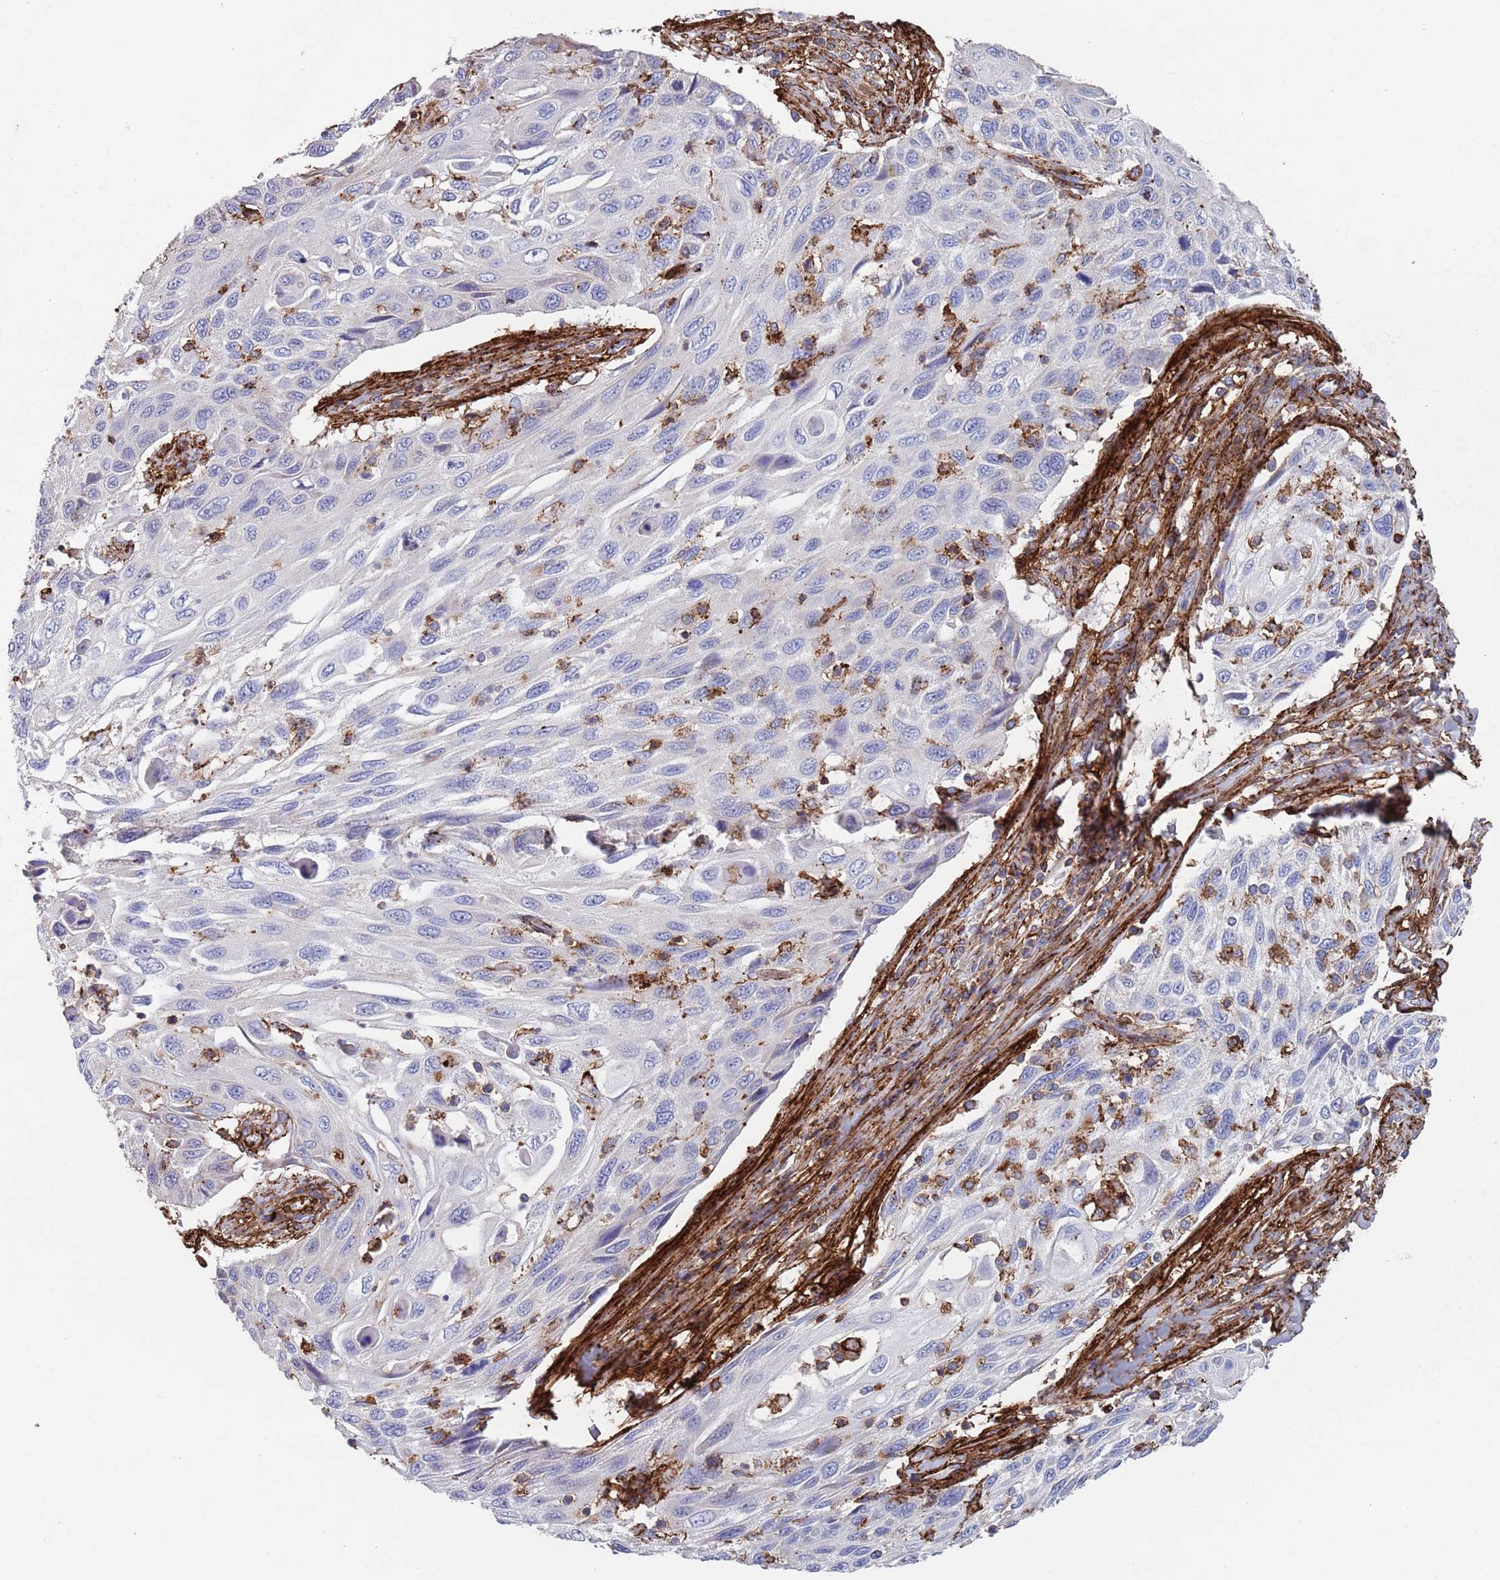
{"staining": {"intensity": "negative", "quantity": "none", "location": "none"}, "tissue": "cervical cancer", "cell_type": "Tumor cells", "image_type": "cancer", "snomed": [{"axis": "morphology", "description": "Squamous cell carcinoma, NOS"}, {"axis": "topography", "description": "Cervix"}], "caption": "Micrograph shows no protein positivity in tumor cells of cervical cancer (squamous cell carcinoma) tissue.", "gene": "RNF144A", "patient": {"sex": "female", "age": 70}}